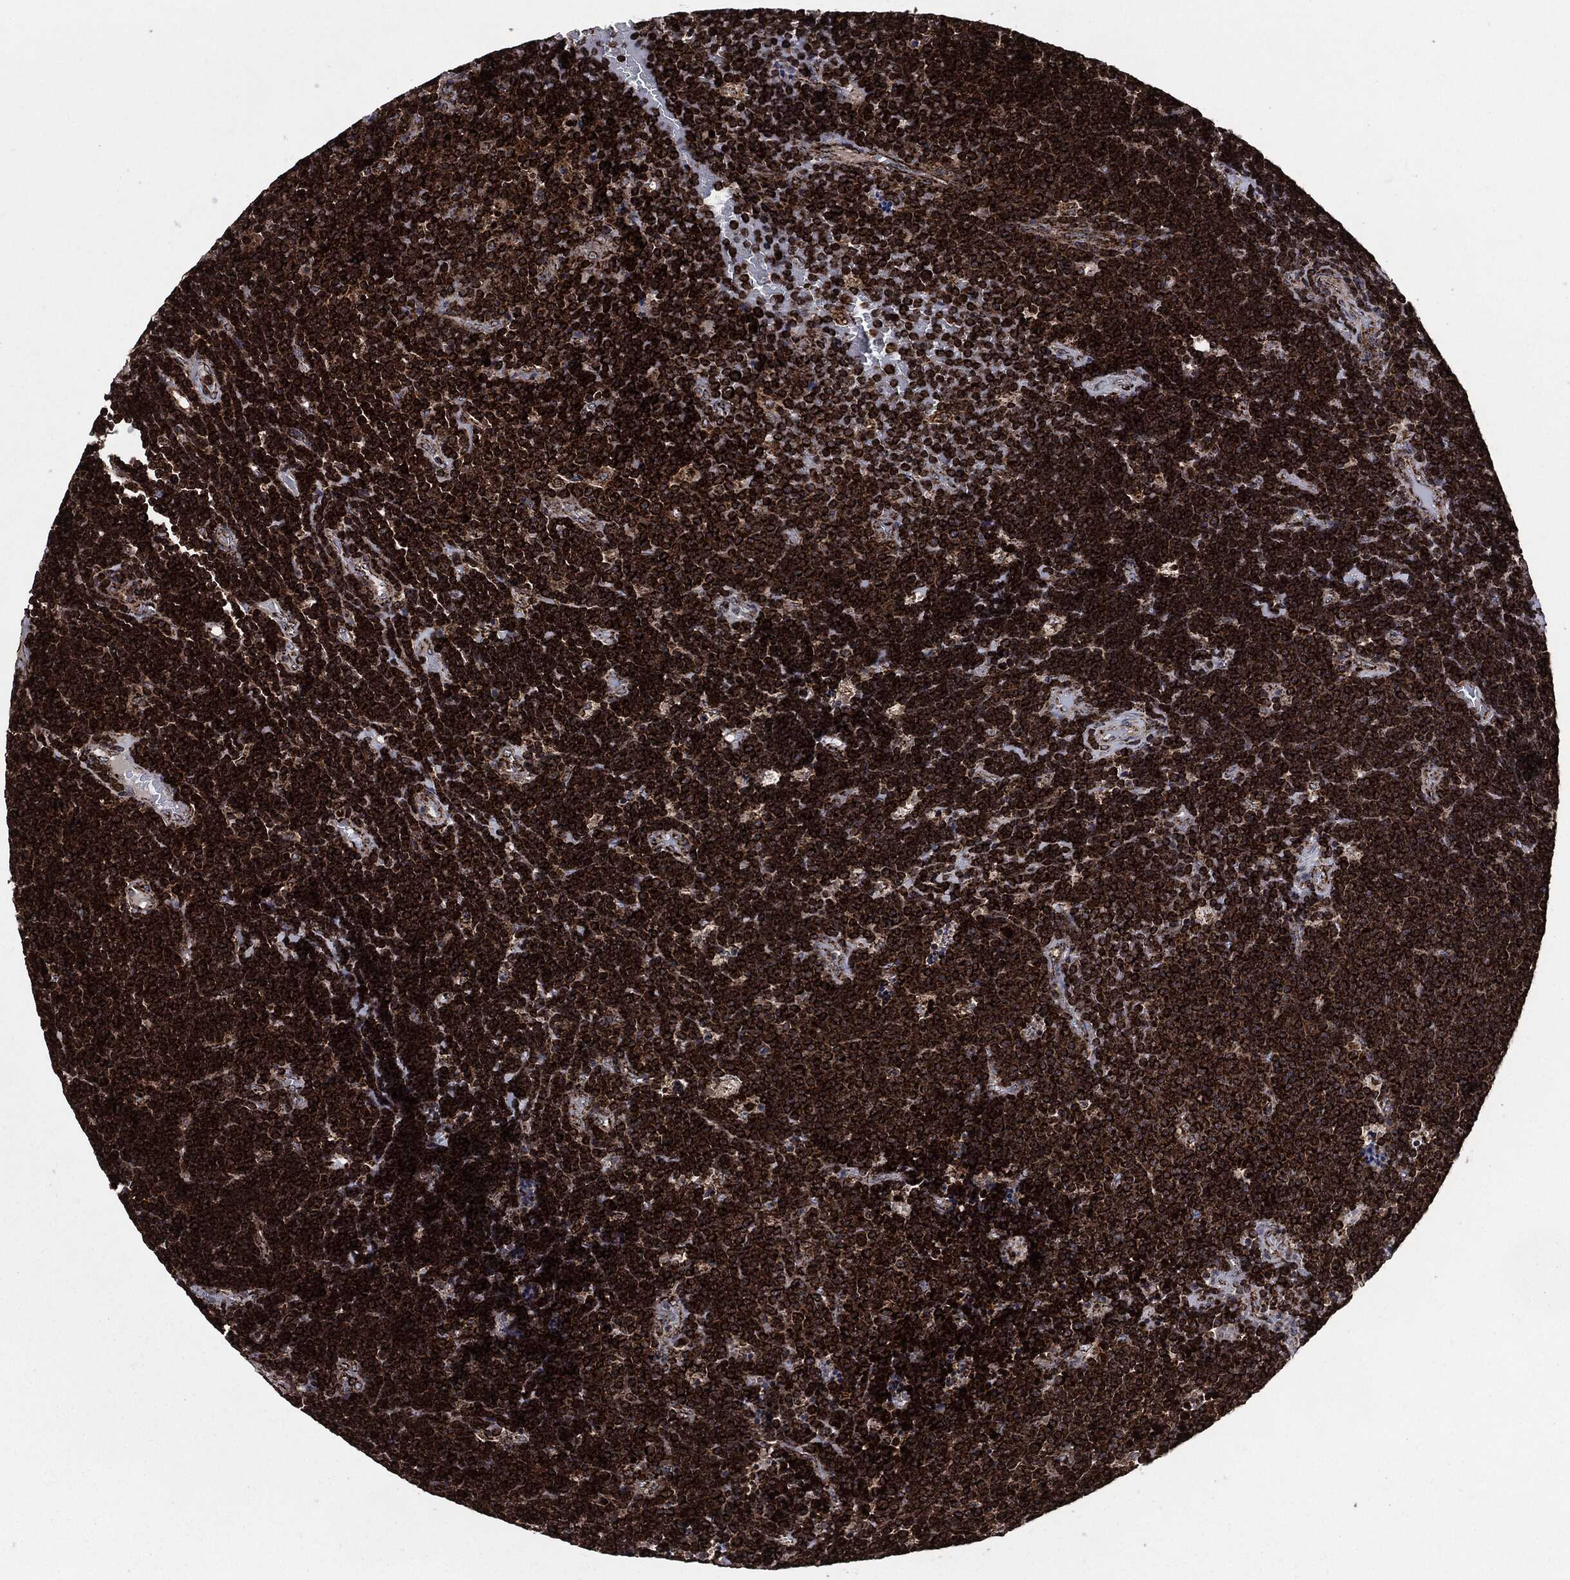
{"staining": {"intensity": "strong", "quantity": ">75%", "location": "cytoplasmic/membranous"}, "tissue": "lymphoma", "cell_type": "Tumor cells", "image_type": "cancer", "snomed": [{"axis": "morphology", "description": "Malignant lymphoma, non-Hodgkin's type, Low grade"}, {"axis": "topography", "description": "Brain"}], "caption": "Immunohistochemistry of human low-grade malignant lymphoma, non-Hodgkin's type reveals high levels of strong cytoplasmic/membranous expression in about >75% of tumor cells.", "gene": "FH", "patient": {"sex": "female", "age": 66}}